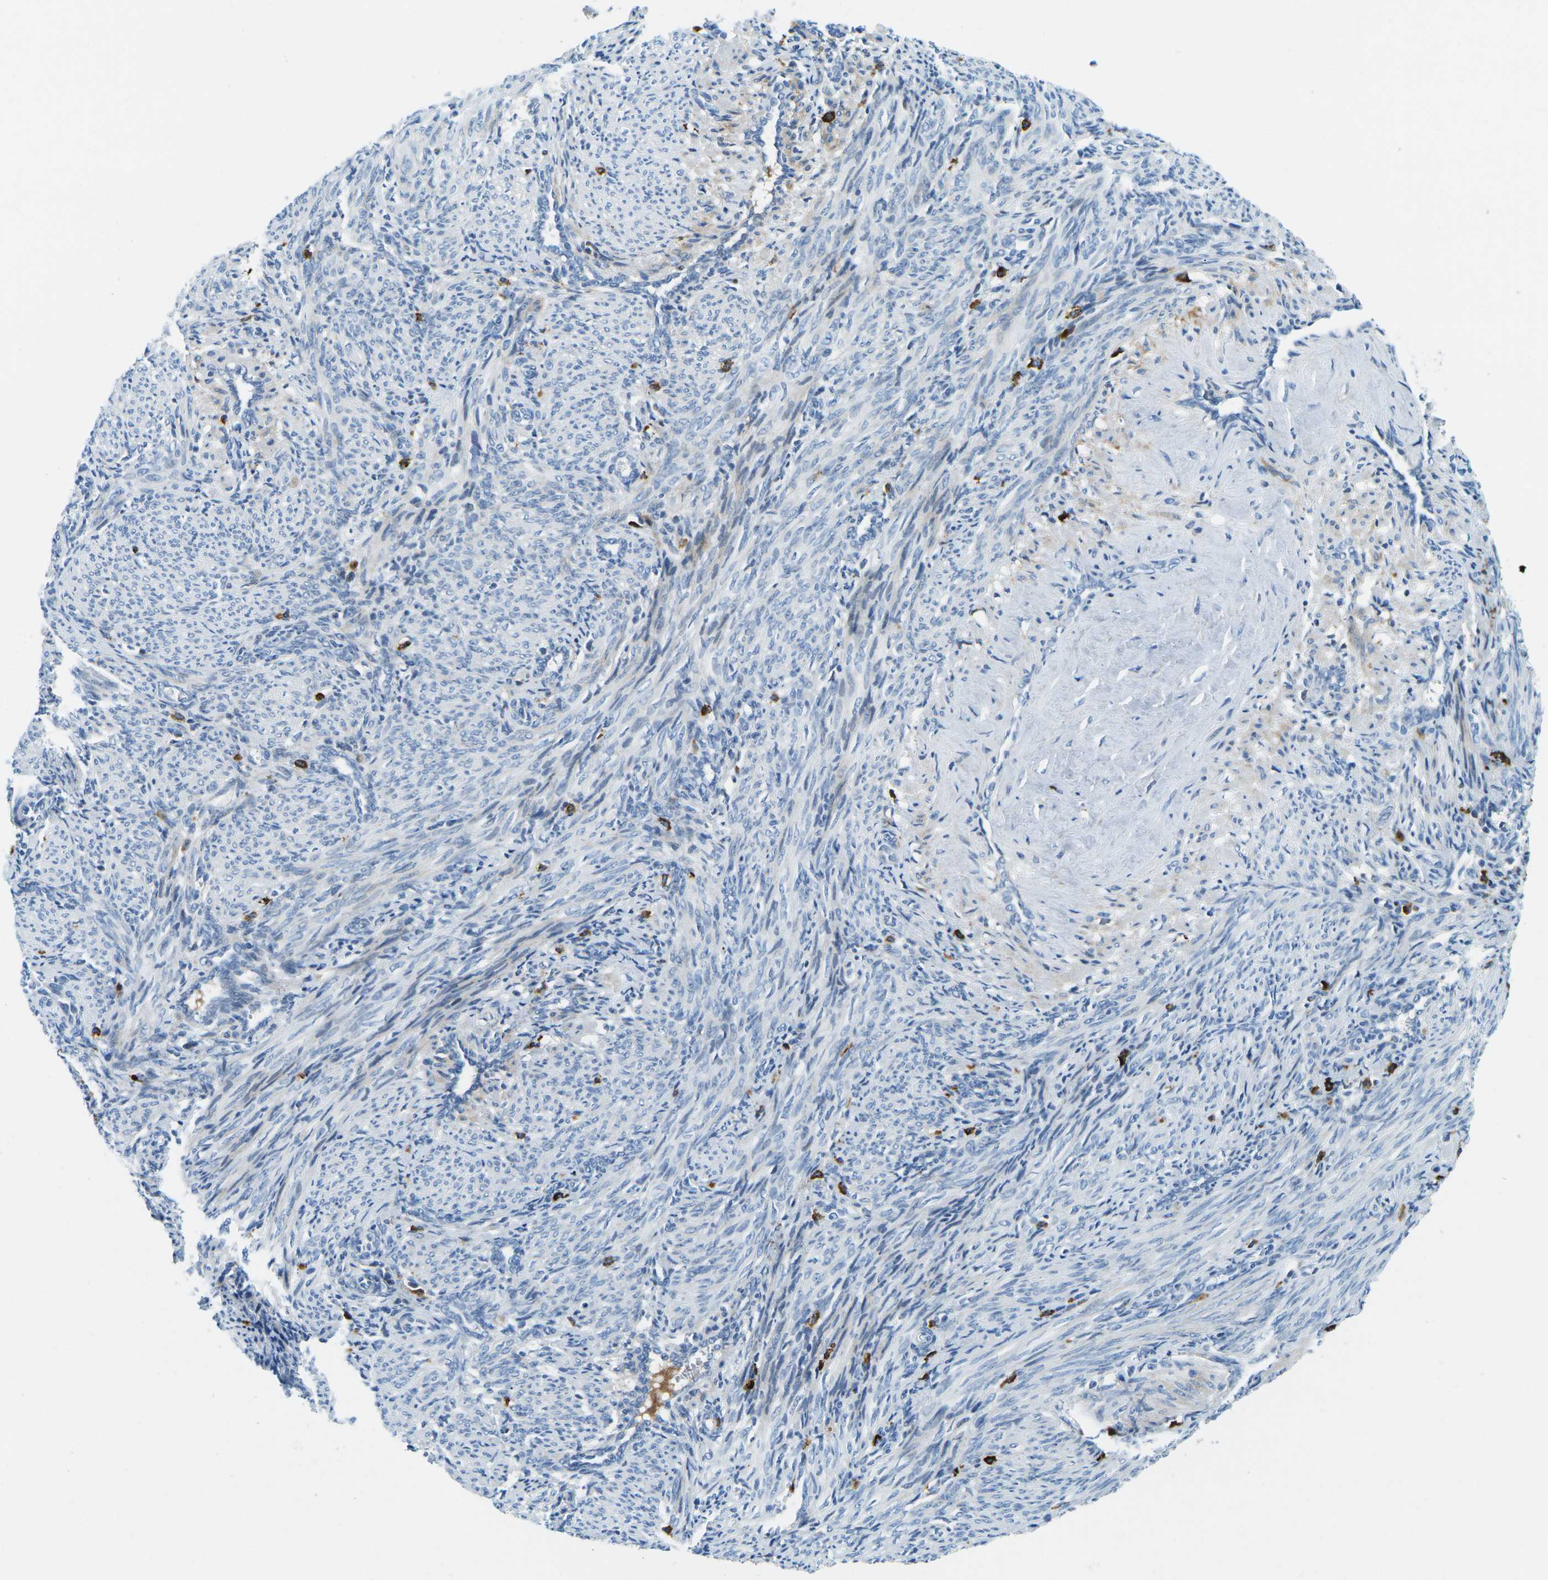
{"staining": {"intensity": "negative", "quantity": "none", "location": "none"}, "tissue": "smooth muscle", "cell_type": "Smooth muscle cells", "image_type": "normal", "snomed": [{"axis": "morphology", "description": "Normal tissue, NOS"}, {"axis": "topography", "description": "Endometrium"}], "caption": "Immunohistochemistry micrograph of benign smooth muscle stained for a protein (brown), which reveals no staining in smooth muscle cells.", "gene": "CFB", "patient": {"sex": "female", "age": 33}}